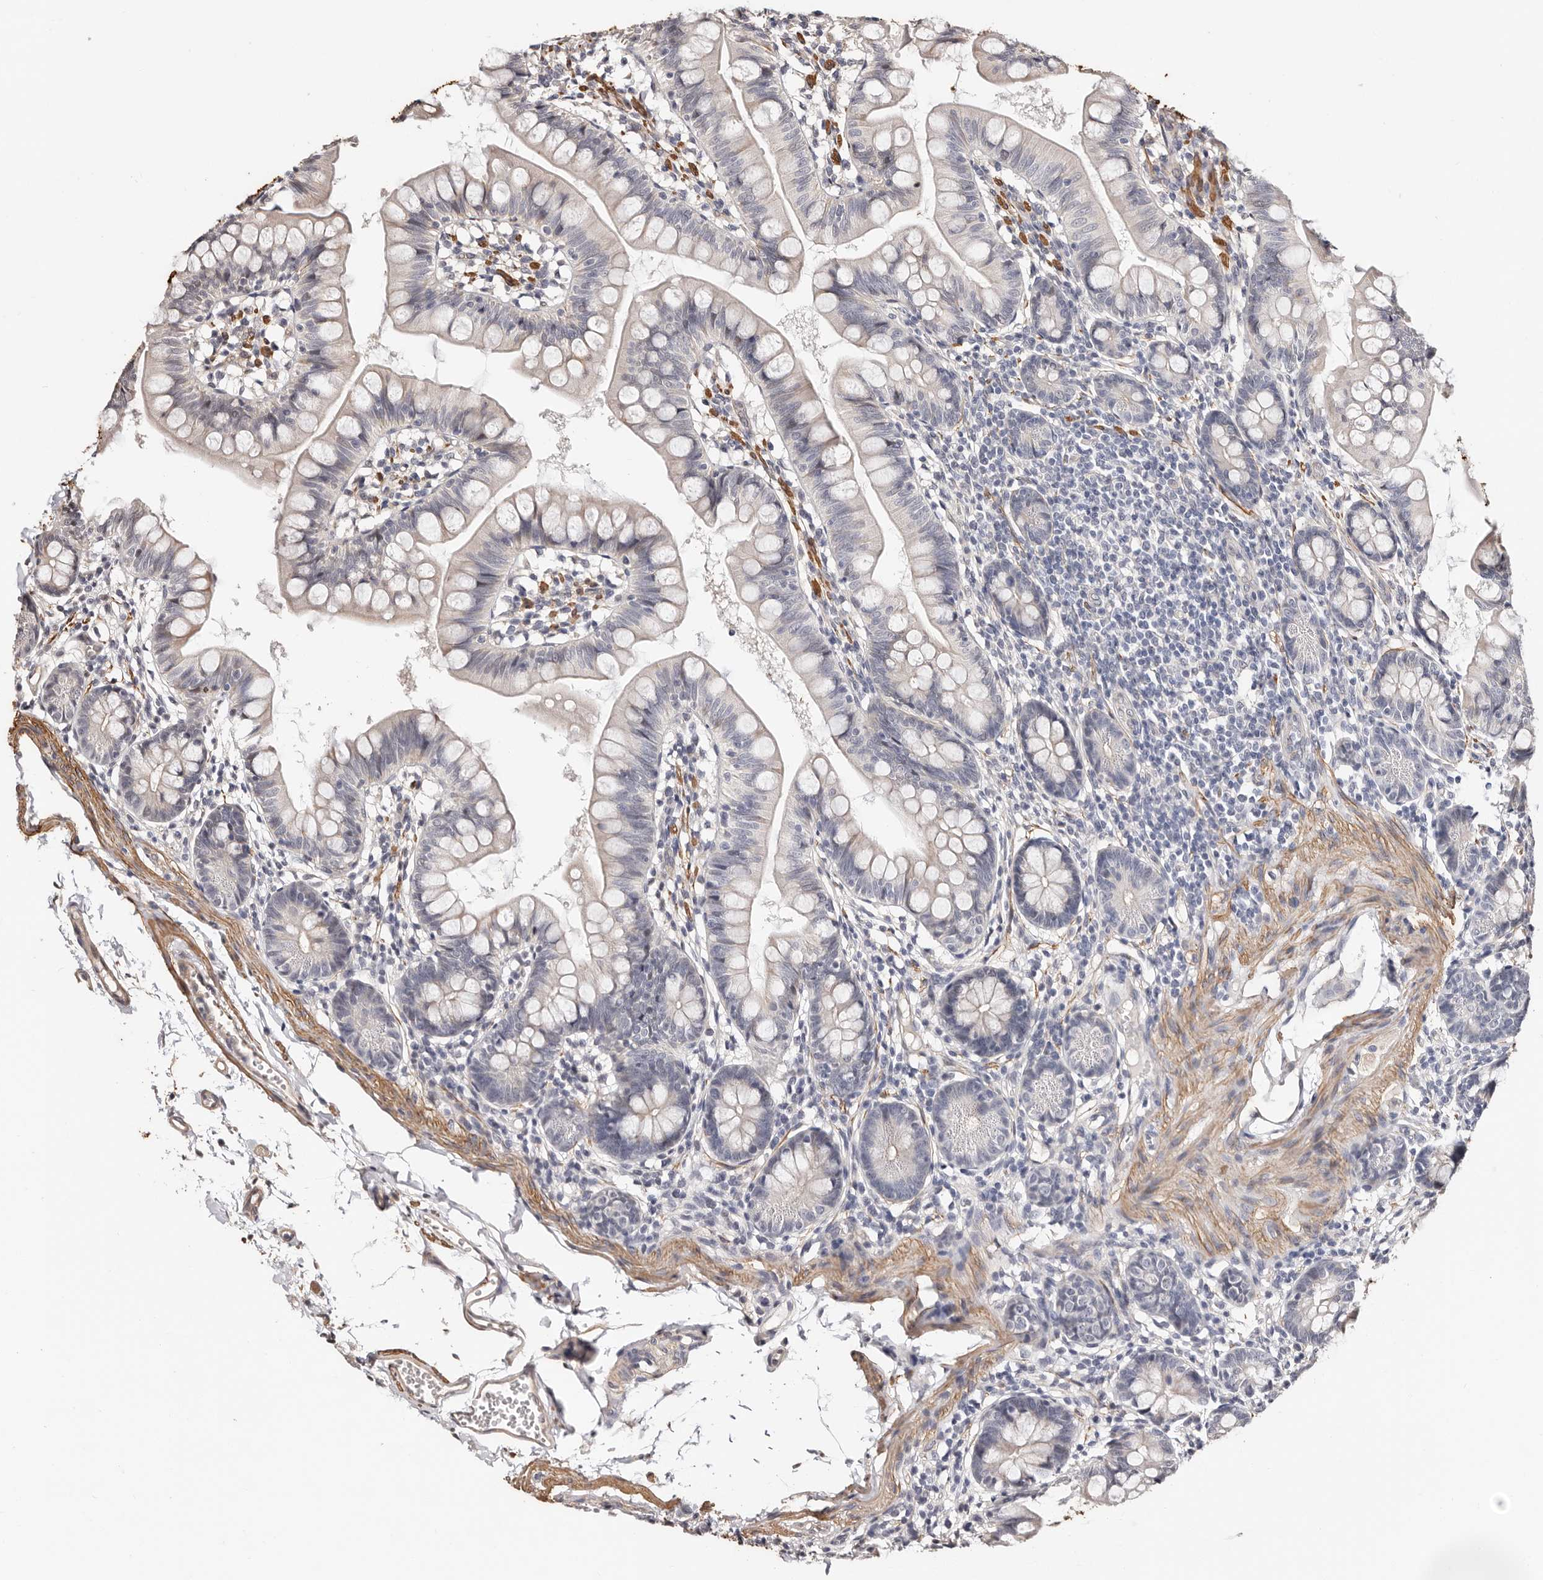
{"staining": {"intensity": "negative", "quantity": "none", "location": "none"}, "tissue": "small intestine", "cell_type": "Glandular cells", "image_type": "normal", "snomed": [{"axis": "morphology", "description": "Normal tissue, NOS"}, {"axis": "topography", "description": "Small intestine"}], "caption": "High magnification brightfield microscopy of benign small intestine stained with DAB (brown) and counterstained with hematoxylin (blue): glandular cells show no significant expression.", "gene": "TRIP13", "patient": {"sex": "male", "age": 7}}